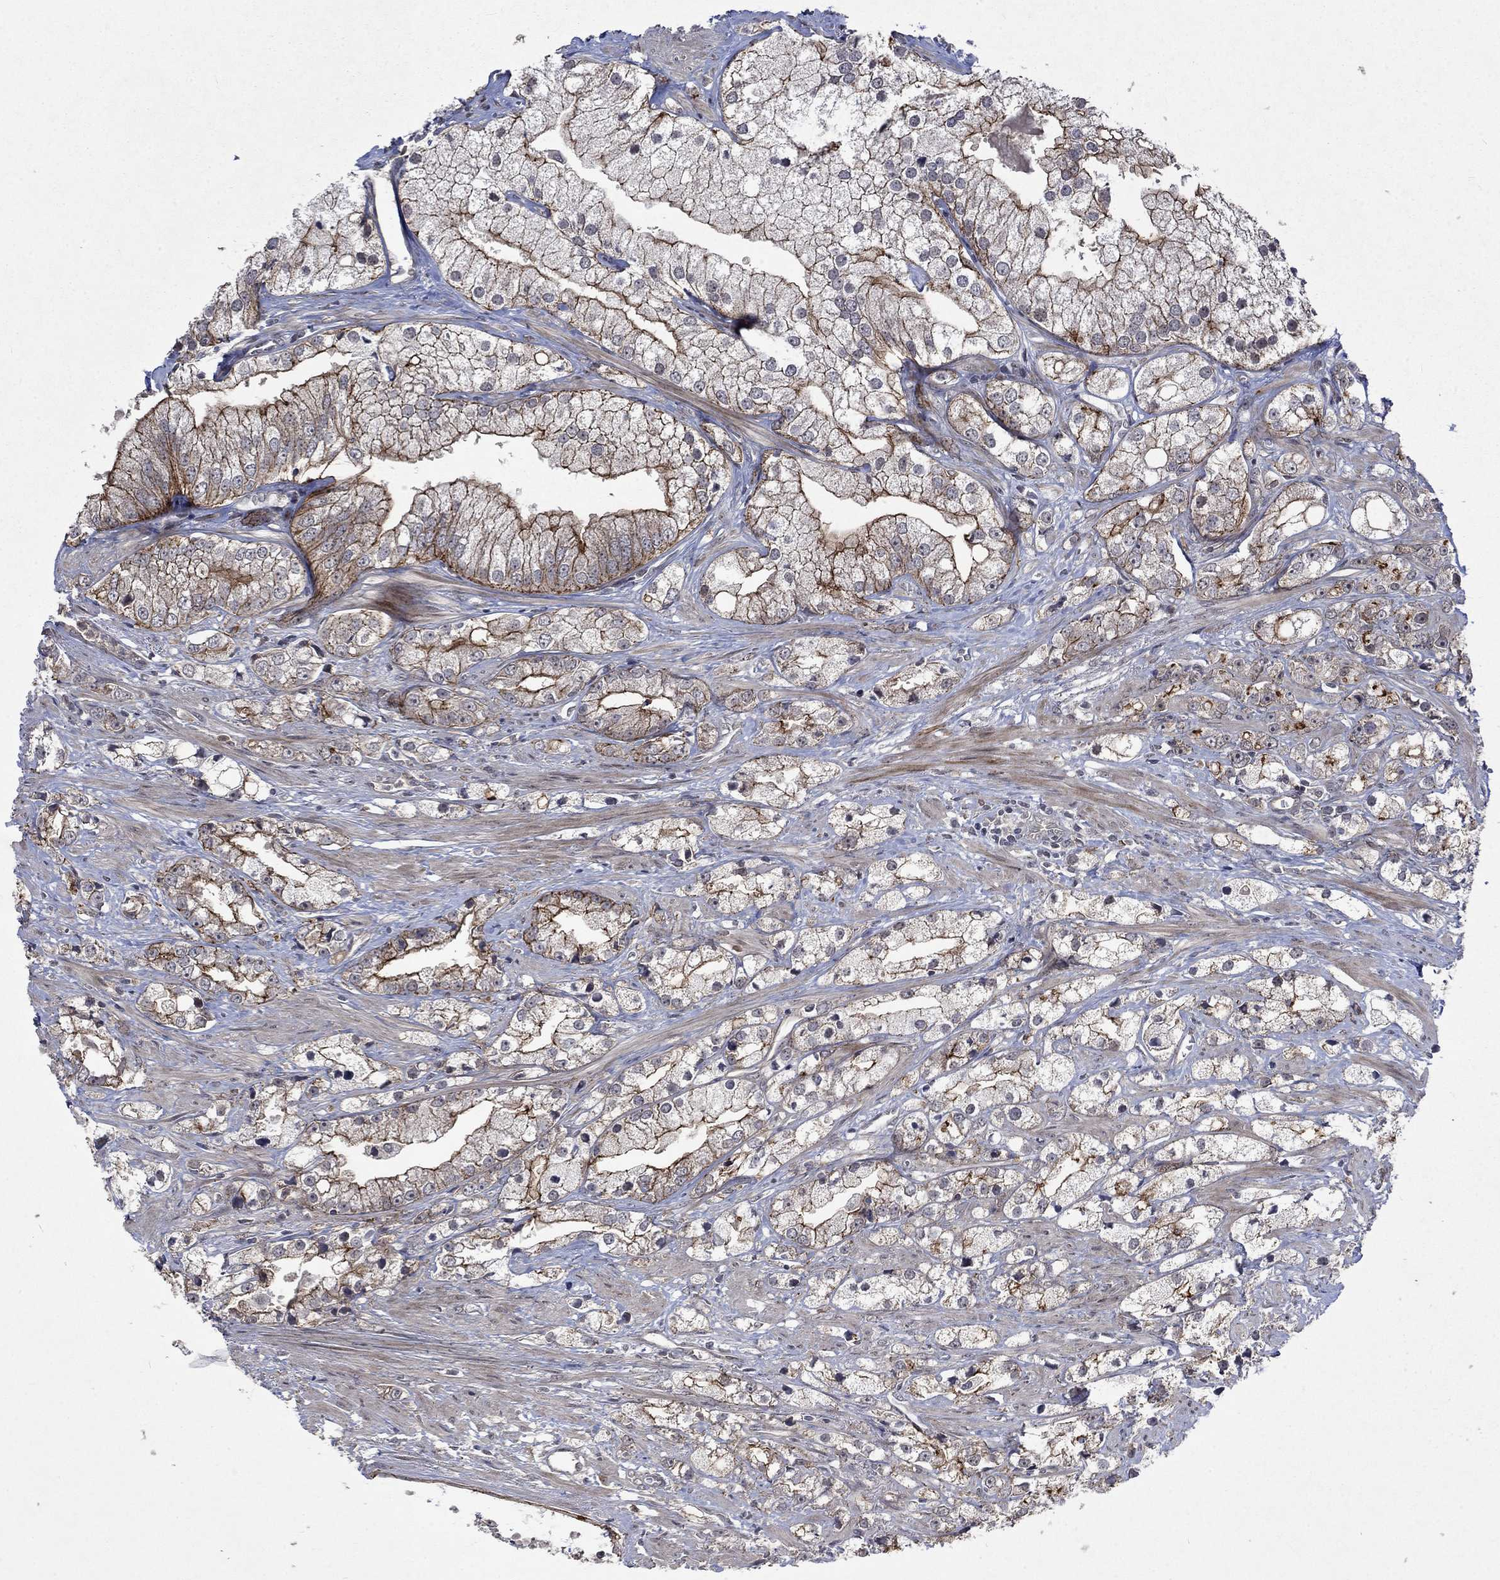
{"staining": {"intensity": "strong", "quantity": "25%-75%", "location": "cytoplasmic/membranous"}, "tissue": "prostate cancer", "cell_type": "Tumor cells", "image_type": "cancer", "snomed": [{"axis": "morphology", "description": "Adenocarcinoma, NOS"}, {"axis": "topography", "description": "Prostate and seminal vesicle, NOS"}, {"axis": "topography", "description": "Prostate"}], "caption": "An image of adenocarcinoma (prostate) stained for a protein exhibits strong cytoplasmic/membranous brown staining in tumor cells. (DAB (3,3'-diaminobenzidine) = brown stain, brightfield microscopy at high magnification).", "gene": "PPP1R9A", "patient": {"sex": "male", "age": 79}}